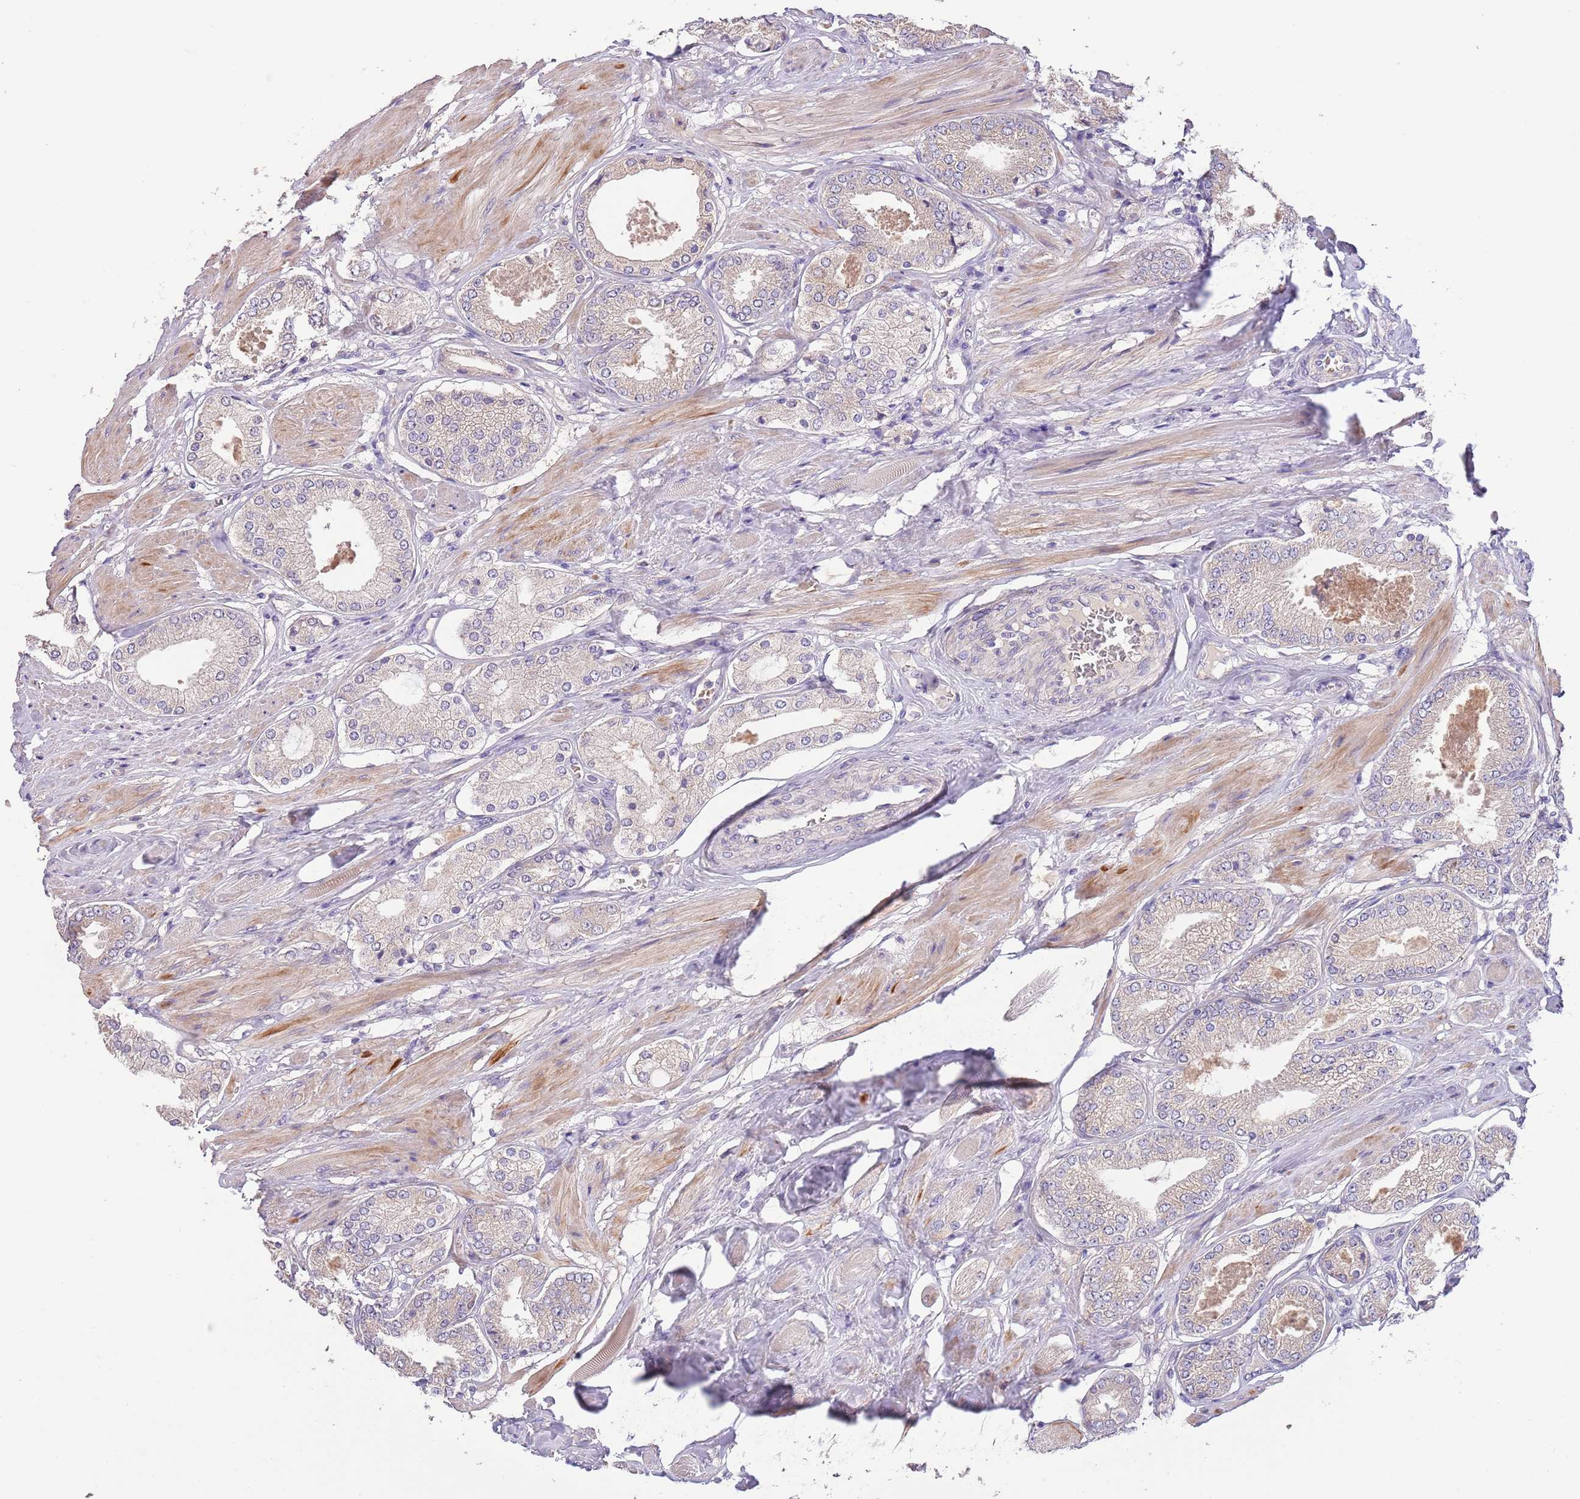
{"staining": {"intensity": "weak", "quantity": "<25%", "location": "cytoplasmic/membranous"}, "tissue": "prostate cancer", "cell_type": "Tumor cells", "image_type": "cancer", "snomed": [{"axis": "morphology", "description": "Adenocarcinoma, High grade"}, {"axis": "topography", "description": "Prostate and seminal vesicle, NOS"}], "caption": "The immunohistochemistry micrograph has no significant expression in tumor cells of prostate cancer tissue.", "gene": "ZNF658", "patient": {"sex": "male", "age": 64}}